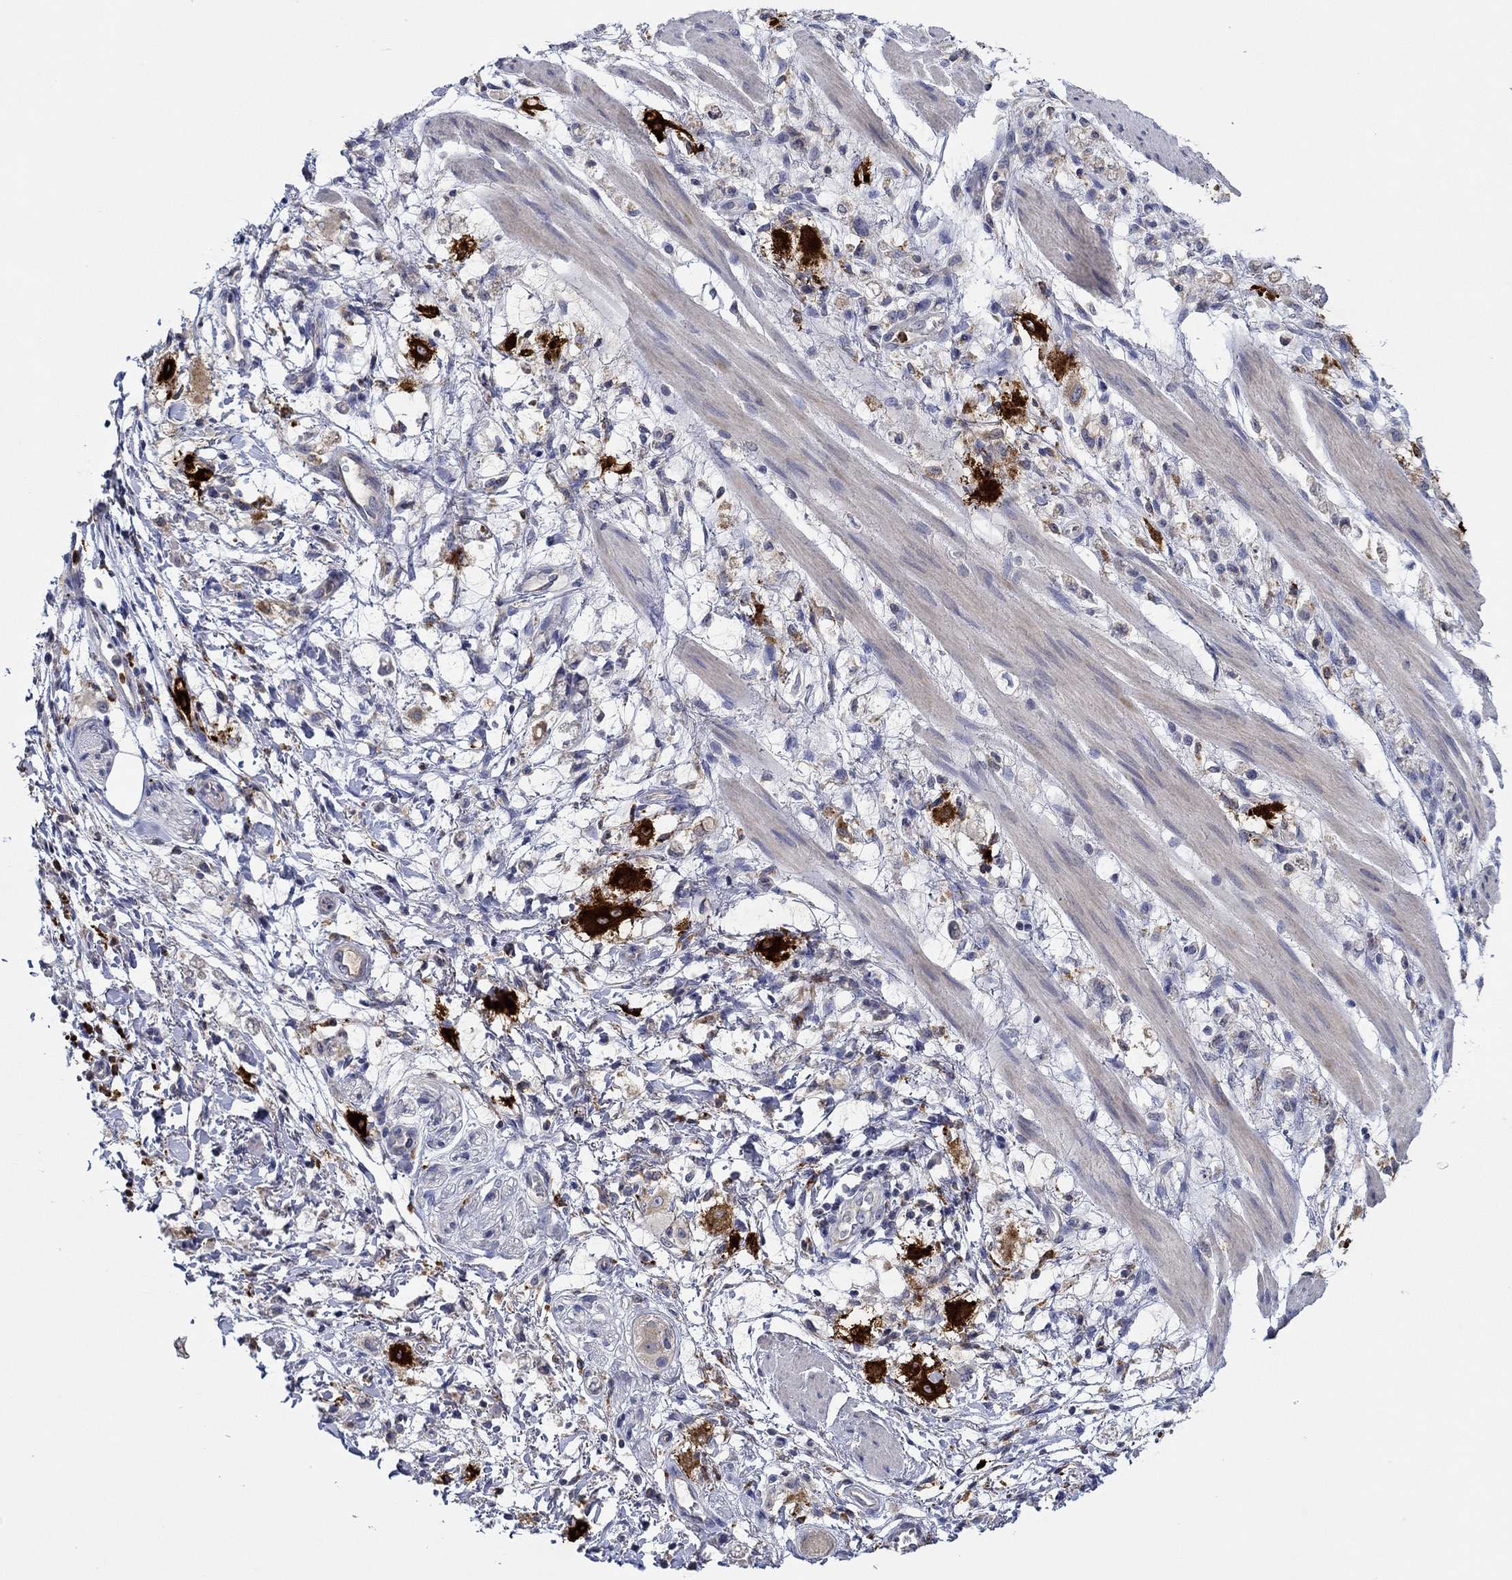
{"staining": {"intensity": "weak", "quantity": "<25%", "location": "cytoplasmic/membranous"}, "tissue": "stomach cancer", "cell_type": "Tumor cells", "image_type": "cancer", "snomed": [{"axis": "morphology", "description": "Adenocarcinoma, NOS"}, {"axis": "topography", "description": "Stomach"}], "caption": "This is an immunohistochemistry (IHC) micrograph of adenocarcinoma (stomach). There is no staining in tumor cells.", "gene": "CHIT1", "patient": {"sex": "female", "age": 60}}